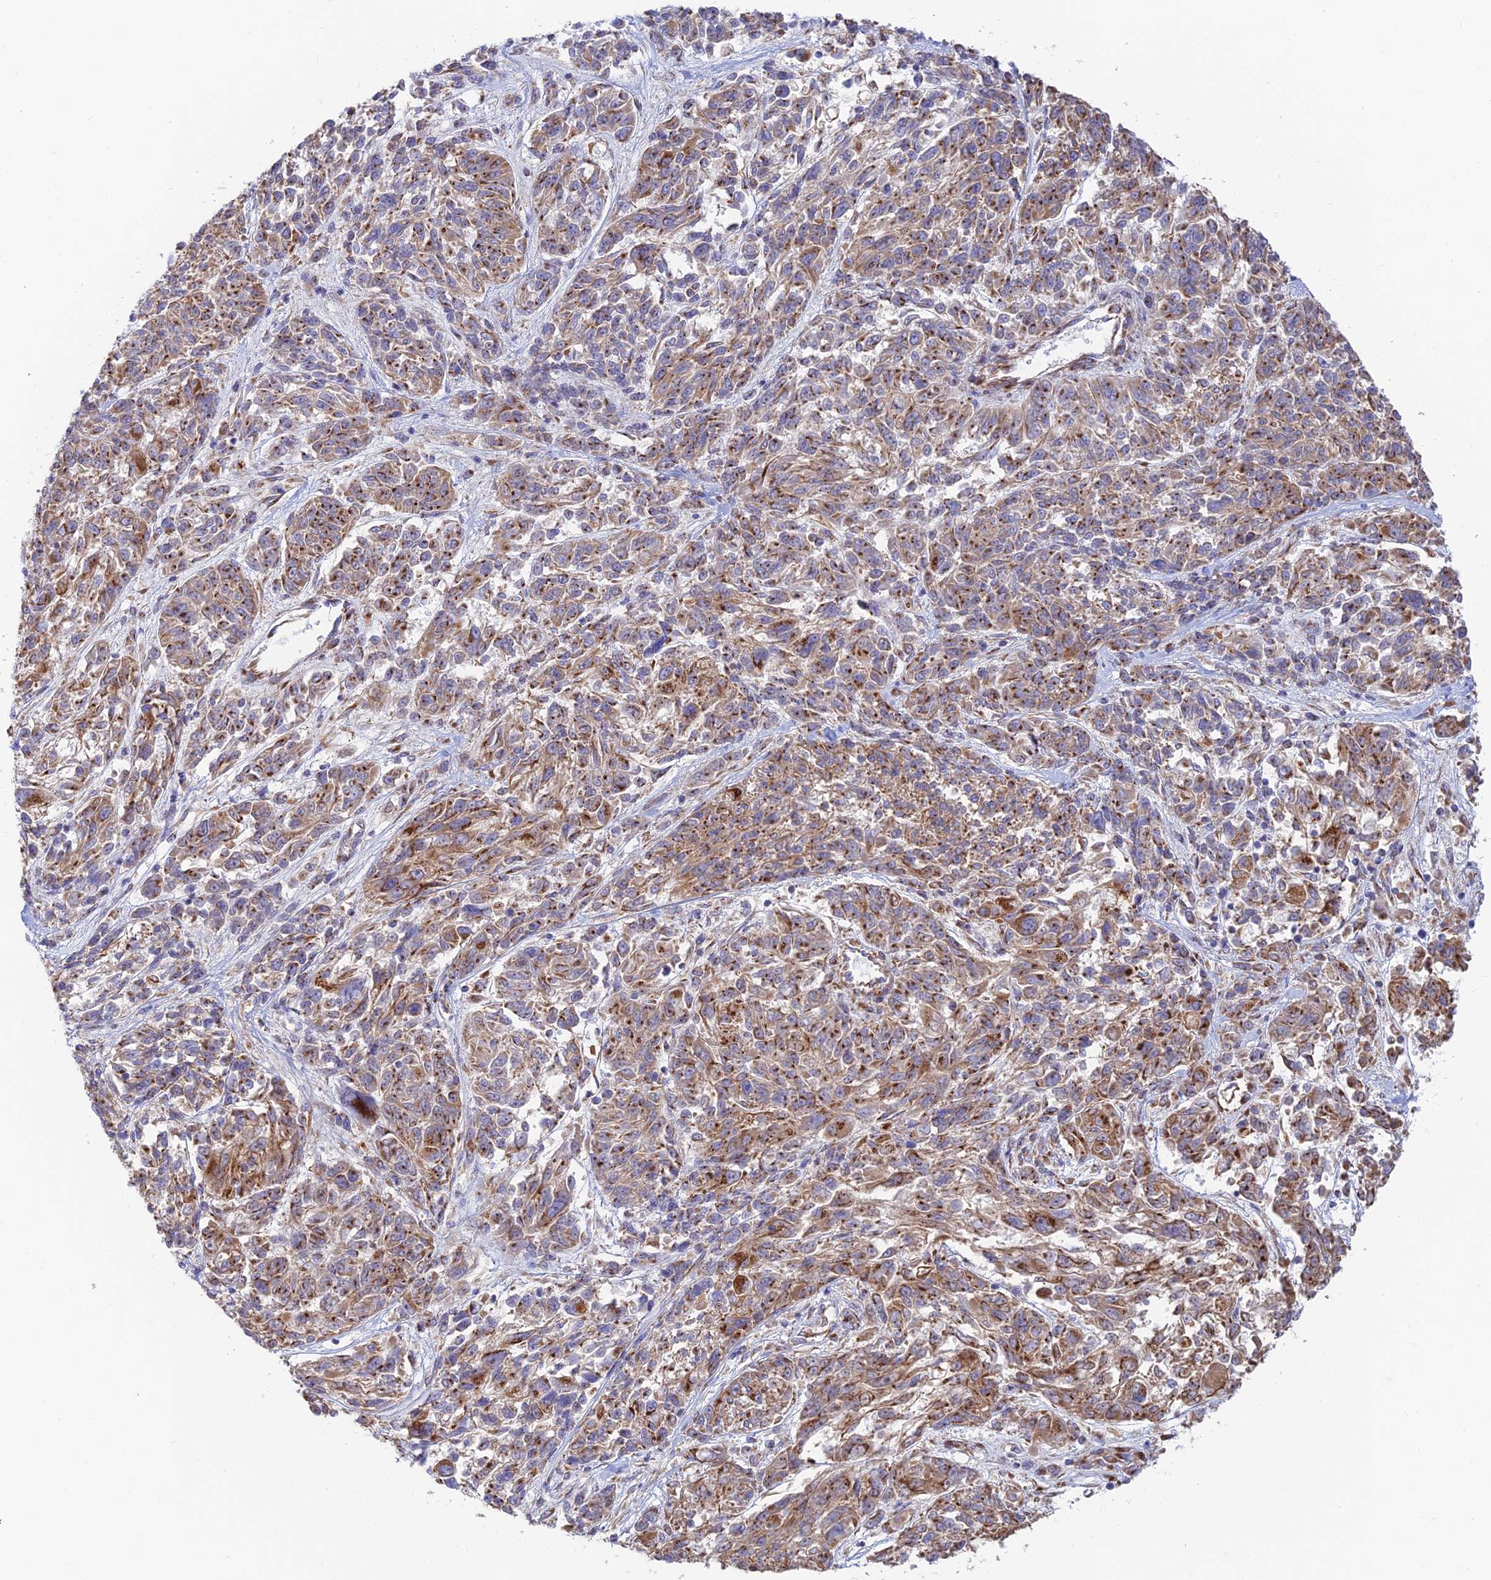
{"staining": {"intensity": "strong", "quantity": ">75%", "location": "cytoplasmic/membranous"}, "tissue": "melanoma", "cell_type": "Tumor cells", "image_type": "cancer", "snomed": [{"axis": "morphology", "description": "Malignant melanoma, NOS"}, {"axis": "topography", "description": "Skin"}], "caption": "The histopathology image shows immunohistochemical staining of malignant melanoma. There is strong cytoplasmic/membranous expression is identified in approximately >75% of tumor cells.", "gene": "GOLGA3", "patient": {"sex": "male", "age": 53}}